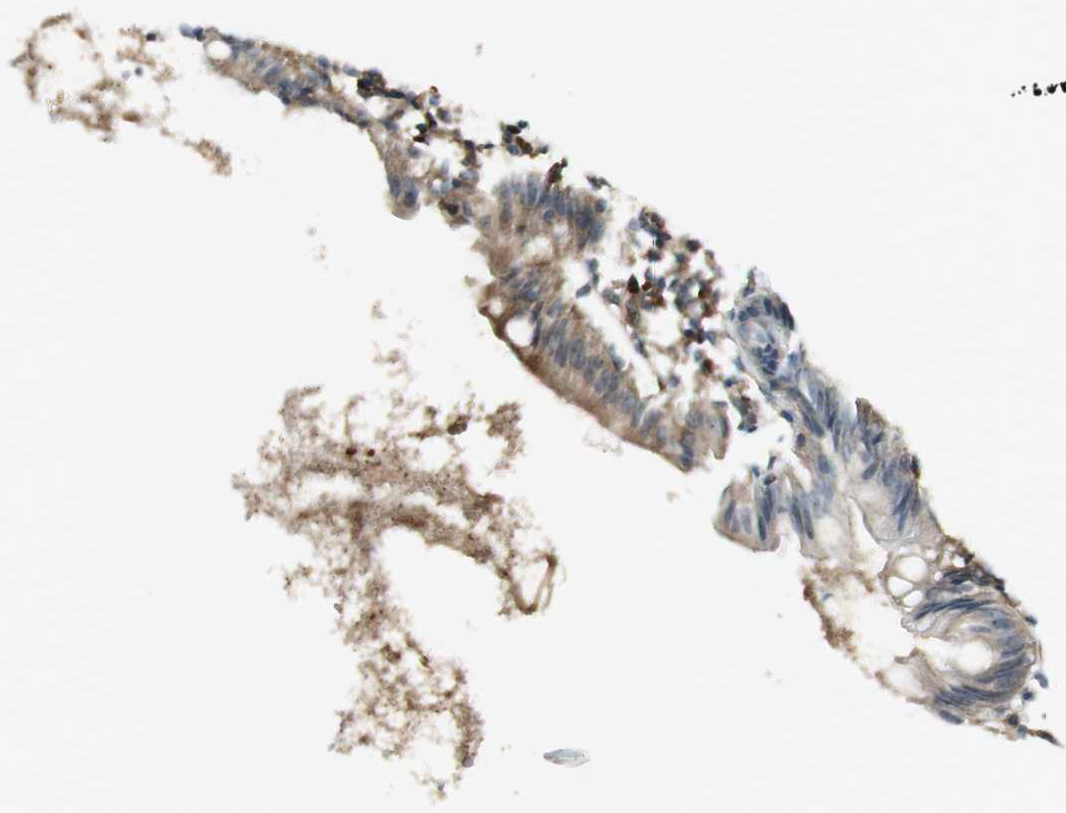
{"staining": {"intensity": "weak", "quantity": ">75%", "location": "cytoplasmic/membranous"}, "tissue": "appendix", "cell_type": "Glandular cells", "image_type": "normal", "snomed": [{"axis": "morphology", "description": "Normal tissue, NOS"}, {"axis": "topography", "description": "Appendix"}], "caption": "Immunohistochemistry image of unremarkable appendix stained for a protein (brown), which reveals low levels of weak cytoplasmic/membranous positivity in about >75% of glandular cells.", "gene": "IPO5", "patient": {"sex": "female", "age": 20}}